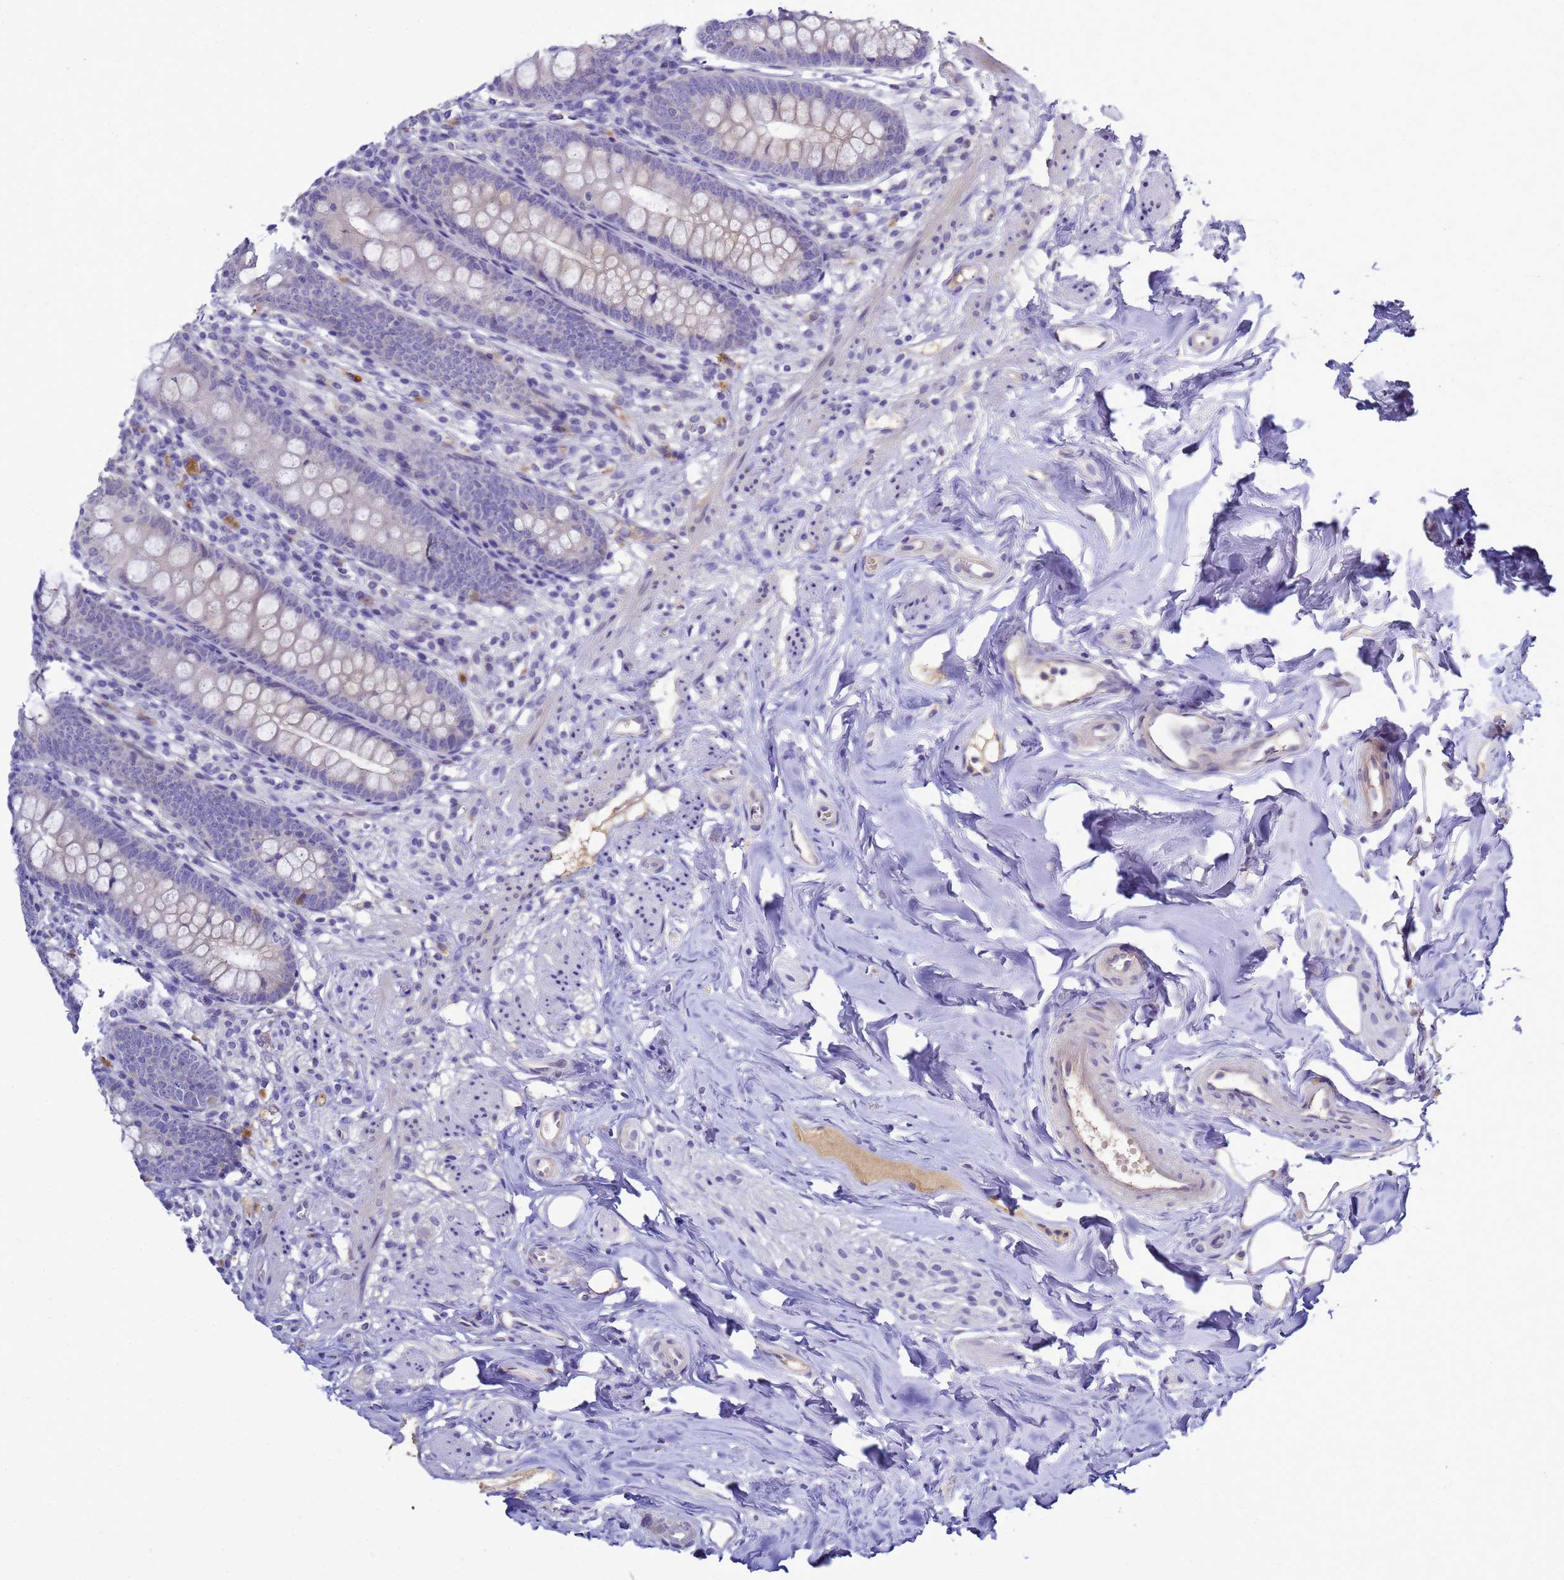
{"staining": {"intensity": "negative", "quantity": "none", "location": "none"}, "tissue": "appendix", "cell_type": "Glandular cells", "image_type": "normal", "snomed": [{"axis": "morphology", "description": "Normal tissue, NOS"}, {"axis": "topography", "description": "Appendix"}], "caption": "Micrograph shows no significant protein expression in glandular cells of benign appendix. Brightfield microscopy of IHC stained with DAB (brown) and hematoxylin (blue), captured at high magnification.", "gene": "TBCD", "patient": {"sex": "female", "age": 51}}